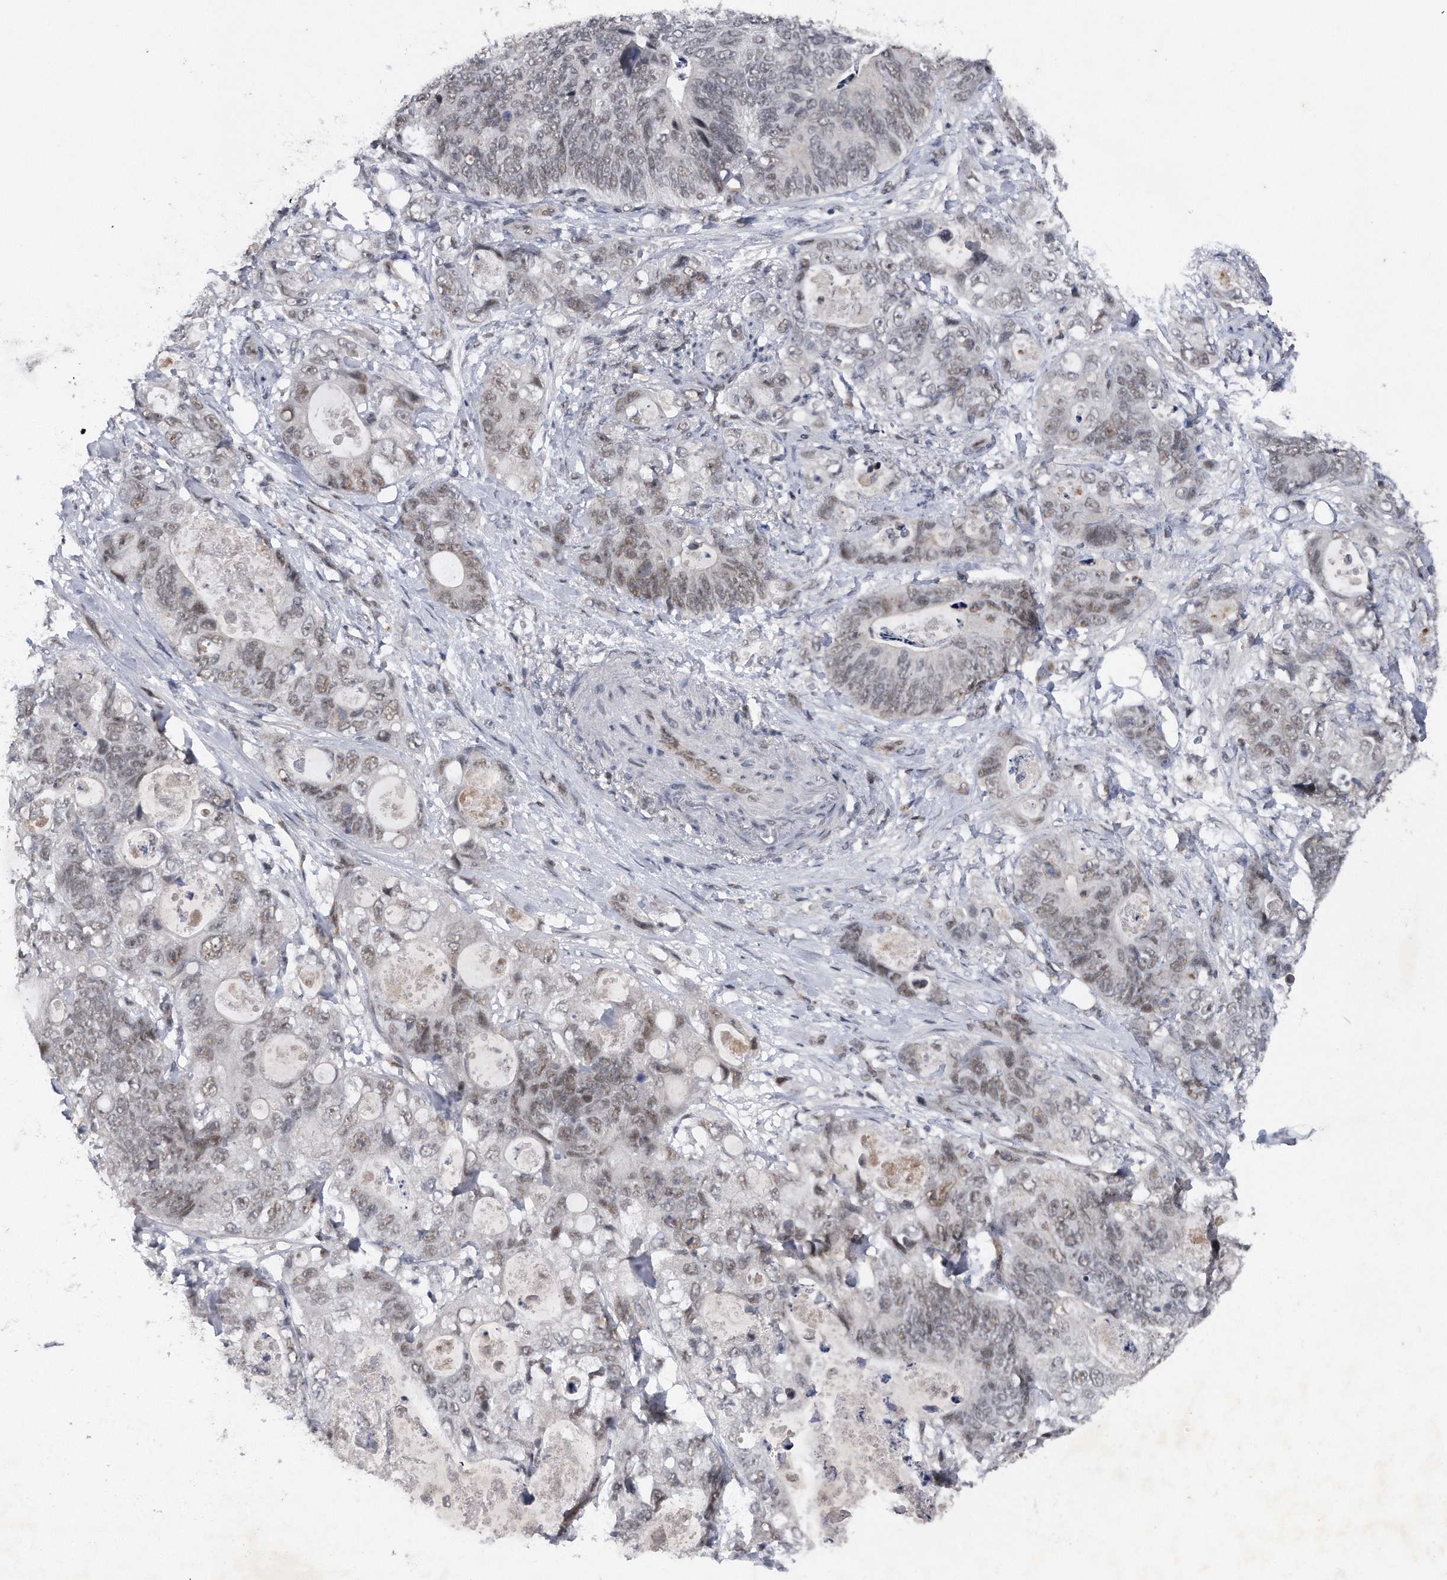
{"staining": {"intensity": "weak", "quantity": "25%-75%", "location": "nuclear"}, "tissue": "stomach cancer", "cell_type": "Tumor cells", "image_type": "cancer", "snomed": [{"axis": "morphology", "description": "Normal tissue, NOS"}, {"axis": "morphology", "description": "Adenocarcinoma, NOS"}, {"axis": "topography", "description": "Stomach"}], "caption": "Protein expression analysis of human stomach adenocarcinoma reveals weak nuclear expression in approximately 25%-75% of tumor cells.", "gene": "VIRMA", "patient": {"sex": "female", "age": 89}}